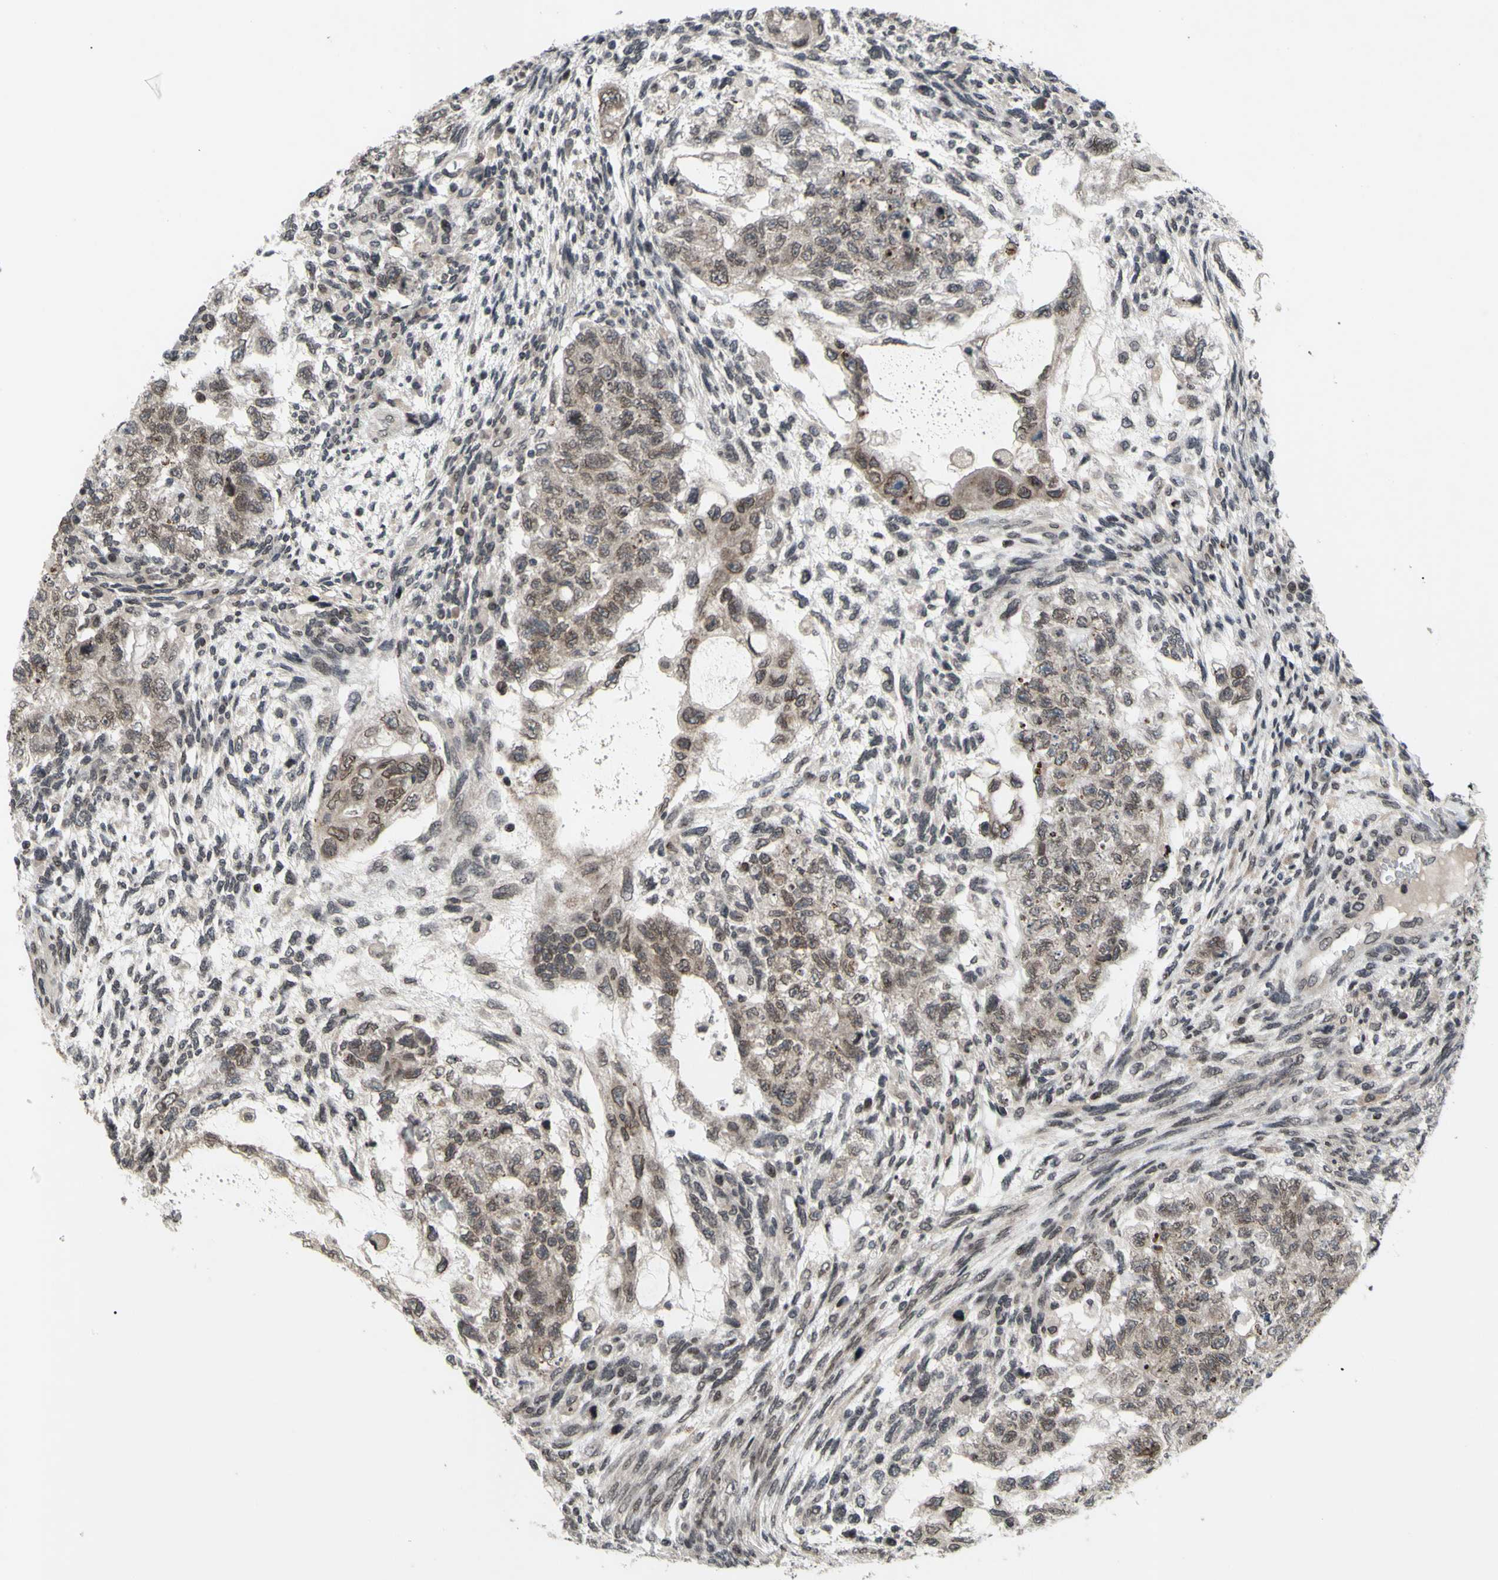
{"staining": {"intensity": "weak", "quantity": "25%-75%", "location": "cytoplasmic/membranous,nuclear"}, "tissue": "testis cancer", "cell_type": "Tumor cells", "image_type": "cancer", "snomed": [{"axis": "morphology", "description": "Normal tissue, NOS"}, {"axis": "morphology", "description": "Carcinoma, Embryonal, NOS"}, {"axis": "topography", "description": "Testis"}], "caption": "IHC of testis cancer (embryonal carcinoma) shows low levels of weak cytoplasmic/membranous and nuclear positivity in approximately 25%-75% of tumor cells.", "gene": "XPO1", "patient": {"sex": "male", "age": 36}}